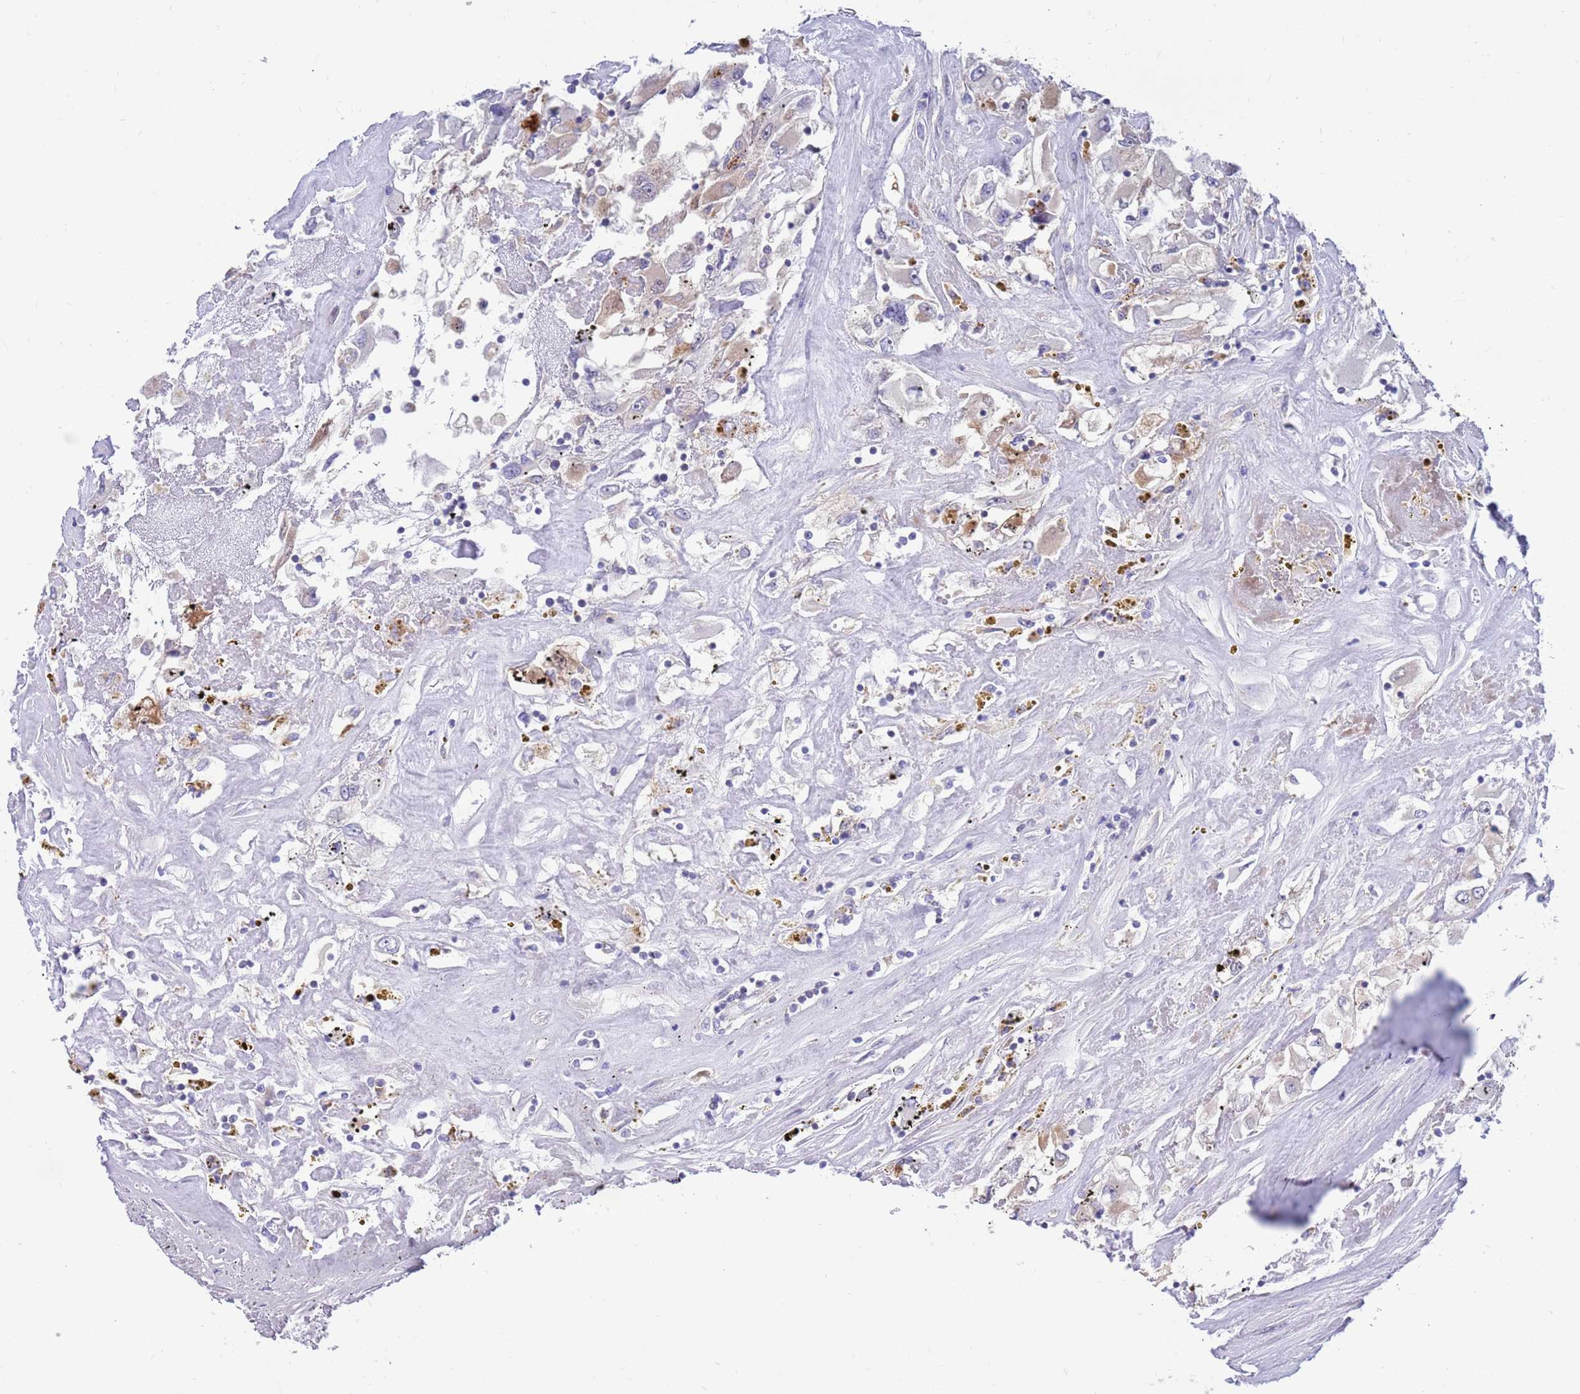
{"staining": {"intensity": "weak", "quantity": "<25%", "location": "cytoplasmic/membranous"}, "tissue": "renal cancer", "cell_type": "Tumor cells", "image_type": "cancer", "snomed": [{"axis": "morphology", "description": "Adenocarcinoma, NOS"}, {"axis": "topography", "description": "Kidney"}], "caption": "Immunohistochemical staining of human renal adenocarcinoma demonstrates no significant staining in tumor cells.", "gene": "KLHL29", "patient": {"sex": "female", "age": 52}}